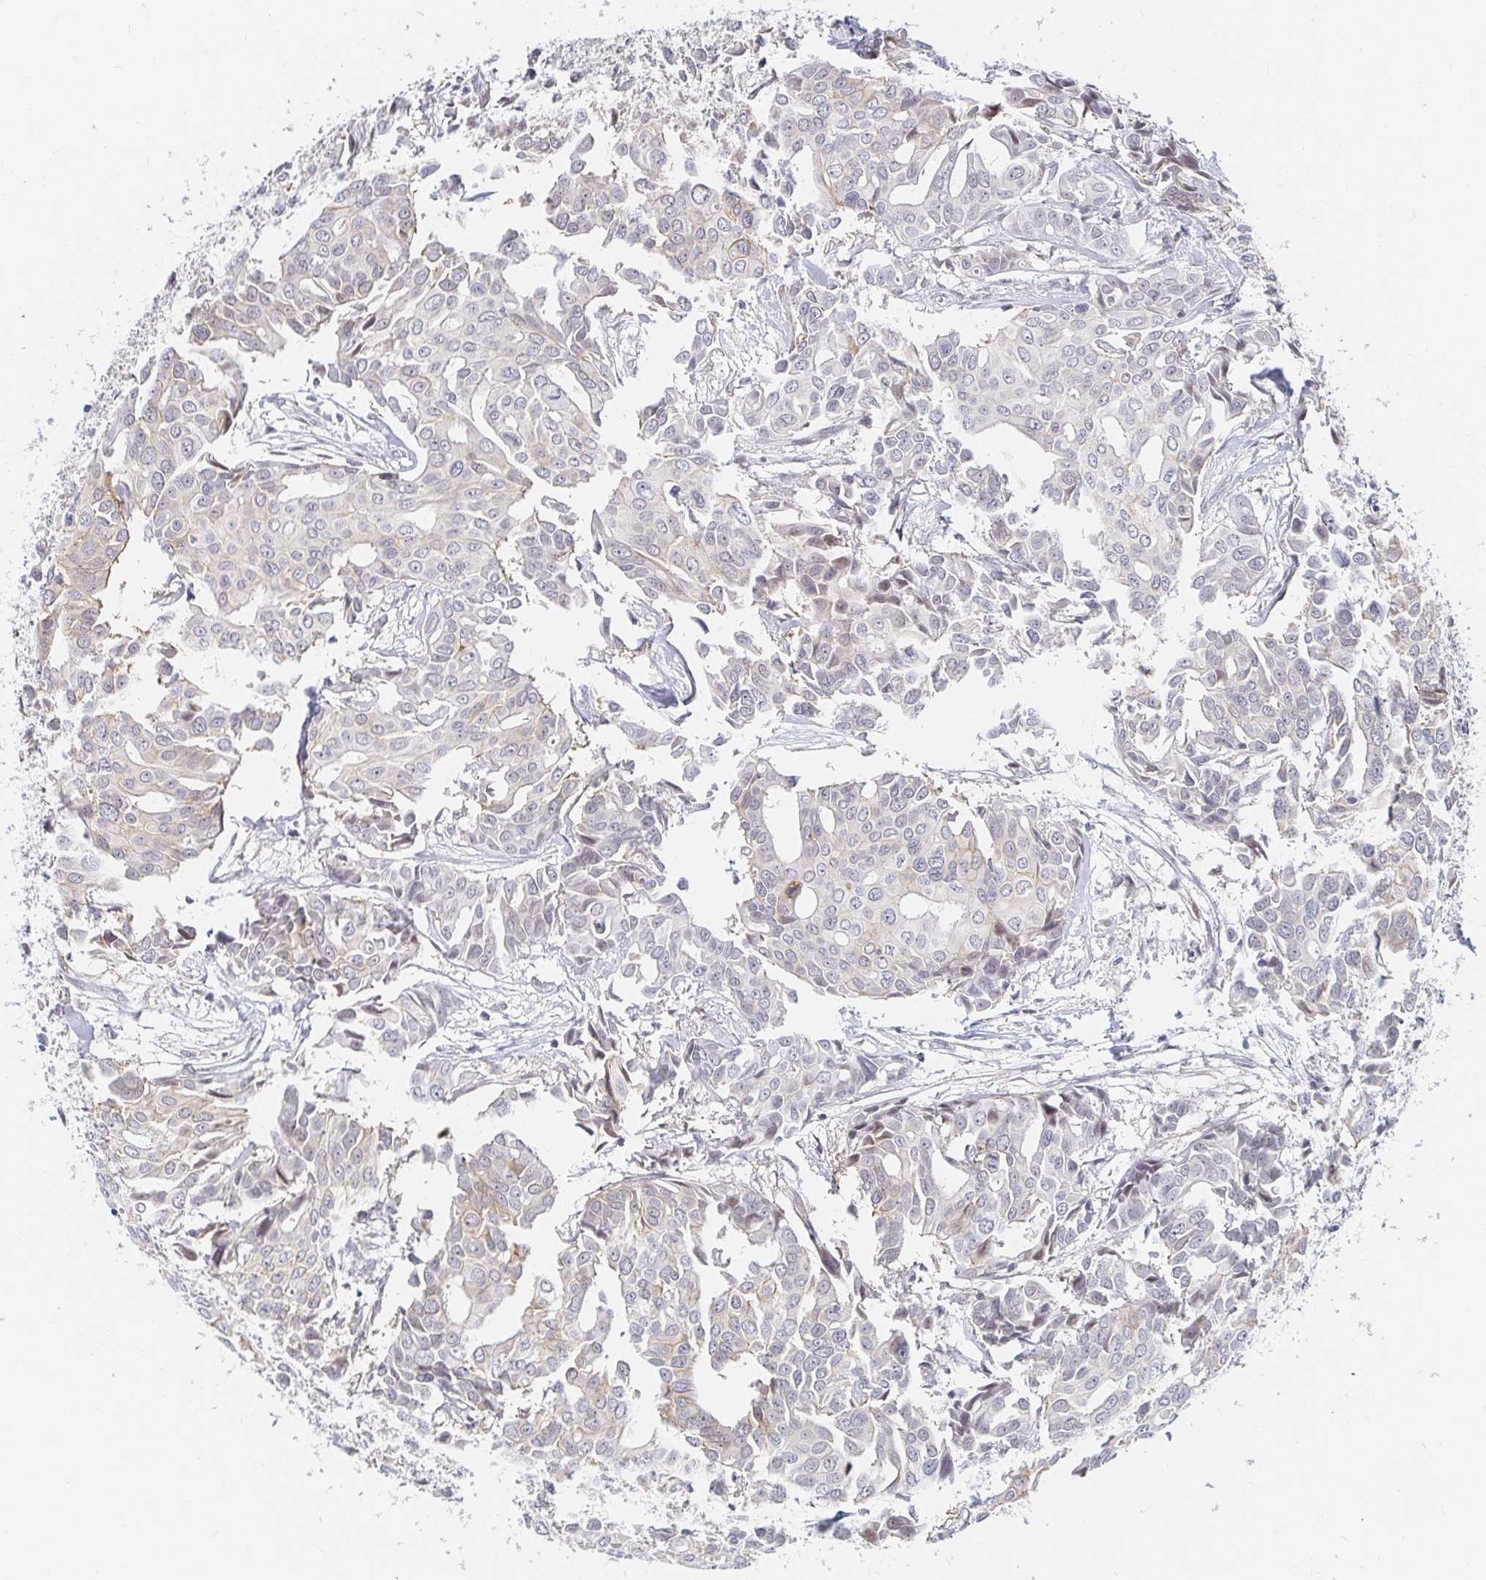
{"staining": {"intensity": "negative", "quantity": "none", "location": "none"}, "tissue": "breast cancer", "cell_type": "Tumor cells", "image_type": "cancer", "snomed": [{"axis": "morphology", "description": "Duct carcinoma"}, {"axis": "topography", "description": "Breast"}], "caption": "Tumor cells show no significant positivity in breast intraductal carcinoma.", "gene": "COL28A1", "patient": {"sex": "female", "age": 54}}